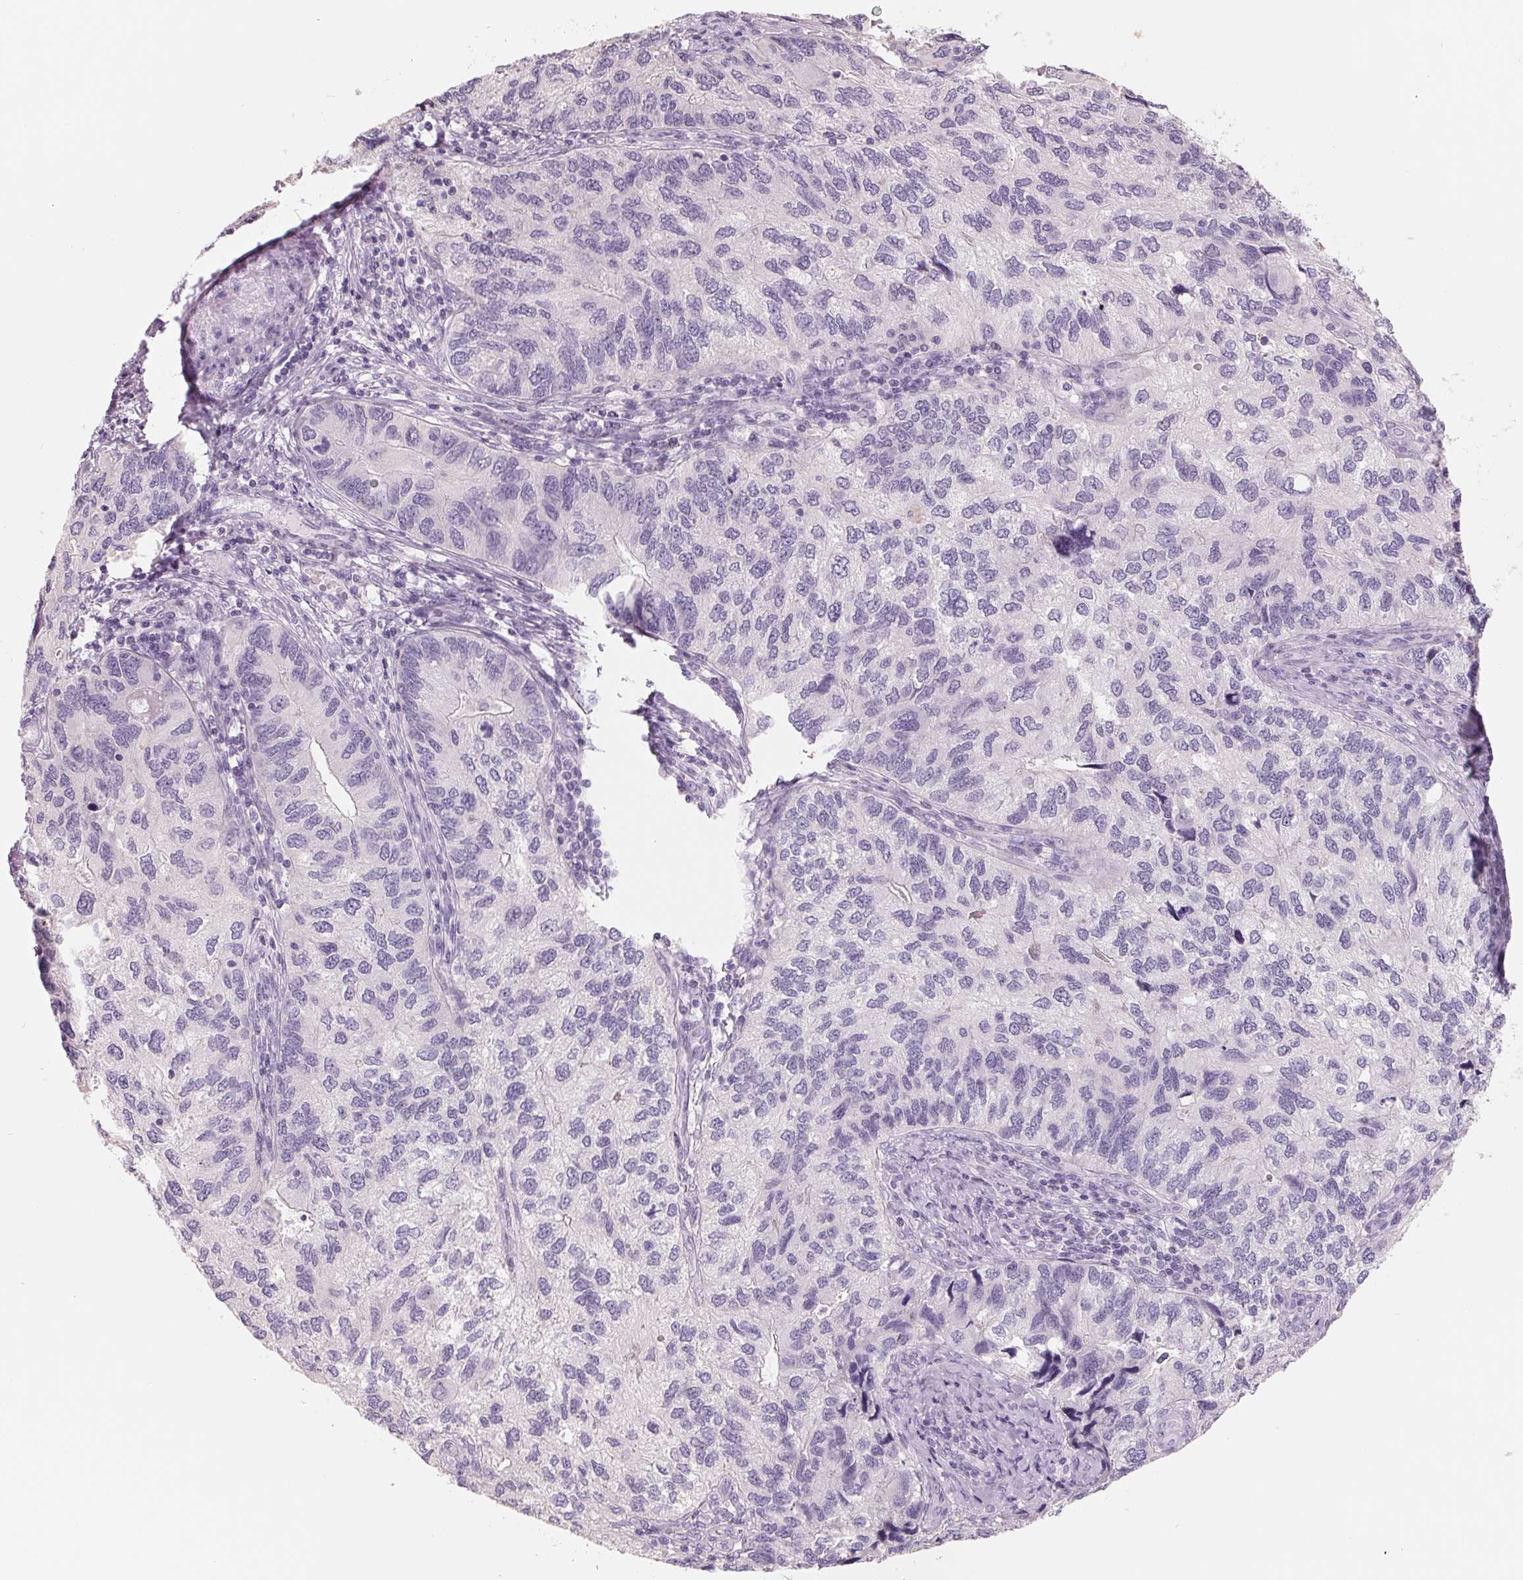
{"staining": {"intensity": "negative", "quantity": "none", "location": "none"}, "tissue": "endometrial cancer", "cell_type": "Tumor cells", "image_type": "cancer", "snomed": [{"axis": "morphology", "description": "Carcinoma, NOS"}, {"axis": "topography", "description": "Uterus"}], "caption": "A micrograph of human endometrial cancer (carcinoma) is negative for staining in tumor cells. (Immunohistochemistry, brightfield microscopy, high magnification).", "gene": "FTCD", "patient": {"sex": "female", "age": 76}}